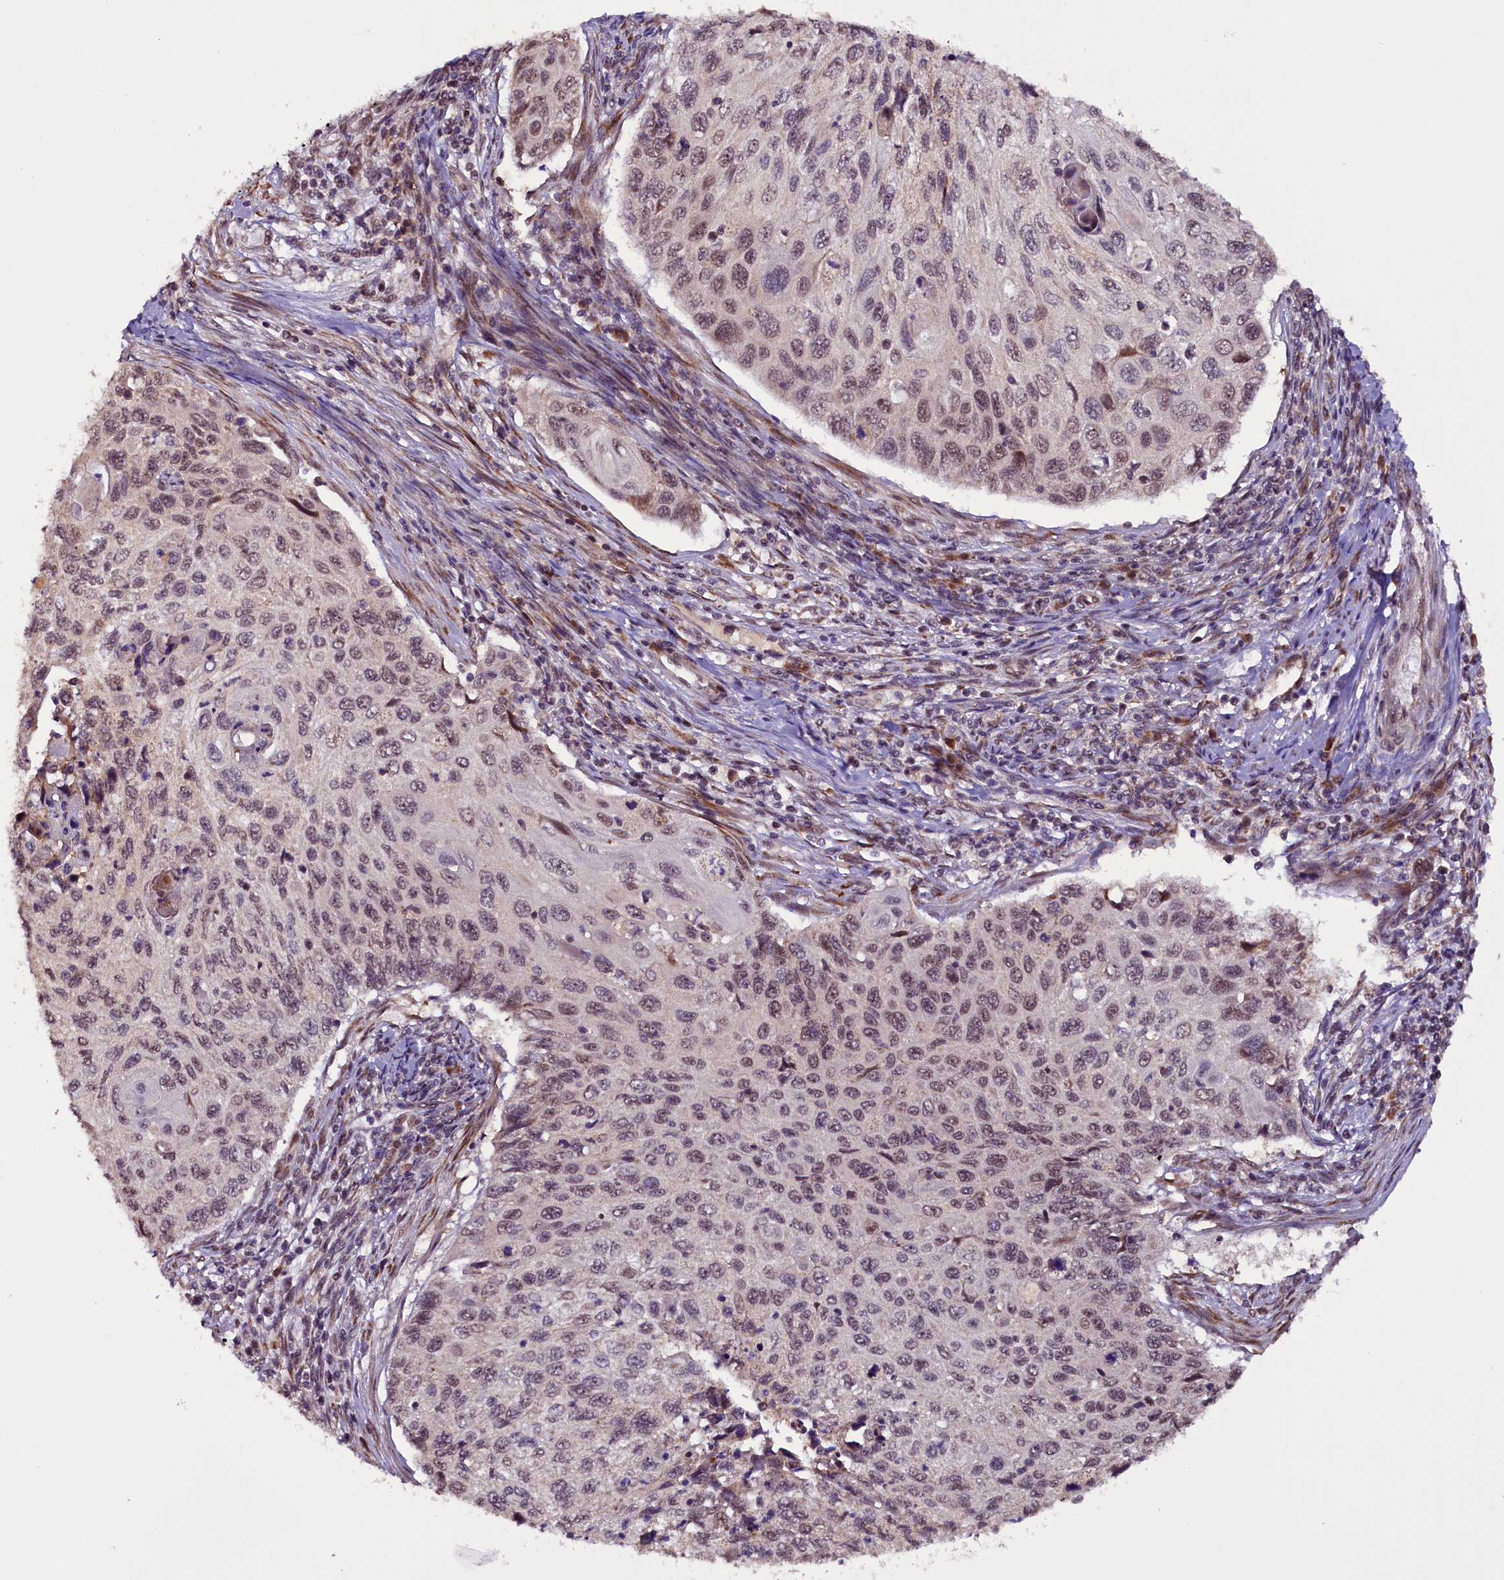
{"staining": {"intensity": "moderate", "quantity": ">75%", "location": "nuclear"}, "tissue": "cervical cancer", "cell_type": "Tumor cells", "image_type": "cancer", "snomed": [{"axis": "morphology", "description": "Squamous cell carcinoma, NOS"}, {"axis": "topography", "description": "Cervix"}], "caption": "Immunohistochemistry (IHC) photomicrograph of neoplastic tissue: human squamous cell carcinoma (cervical) stained using immunohistochemistry (IHC) displays medium levels of moderate protein expression localized specifically in the nuclear of tumor cells, appearing as a nuclear brown color.", "gene": "RPUSD2", "patient": {"sex": "female", "age": 70}}